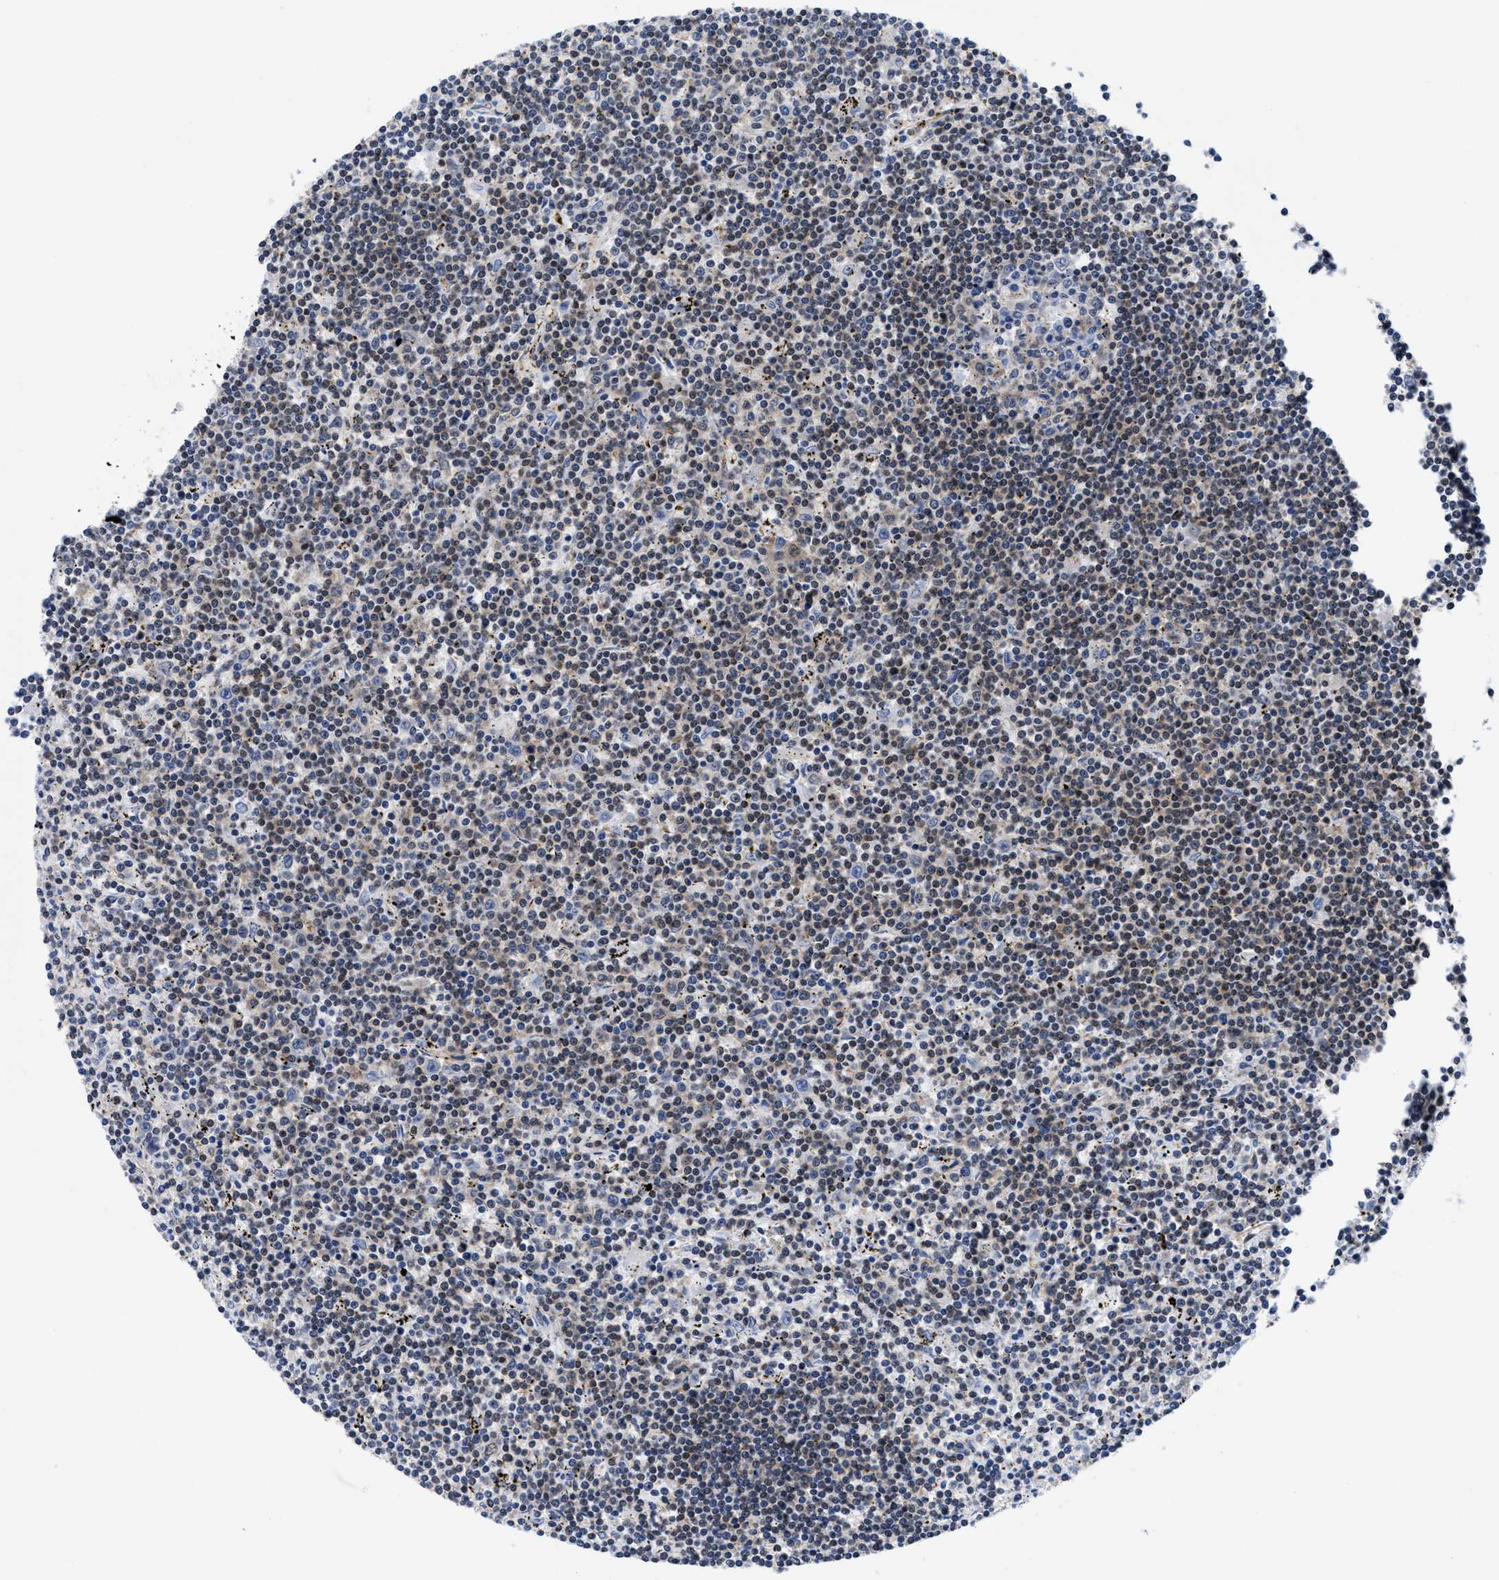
{"staining": {"intensity": "weak", "quantity": "25%-75%", "location": "cytoplasmic/membranous,nuclear"}, "tissue": "lymphoma", "cell_type": "Tumor cells", "image_type": "cancer", "snomed": [{"axis": "morphology", "description": "Malignant lymphoma, non-Hodgkin's type, Low grade"}, {"axis": "topography", "description": "Spleen"}], "caption": "DAB (3,3'-diaminobenzidine) immunohistochemical staining of low-grade malignant lymphoma, non-Hodgkin's type shows weak cytoplasmic/membranous and nuclear protein expression in approximately 25%-75% of tumor cells.", "gene": "ACLY", "patient": {"sex": "male", "age": 76}}